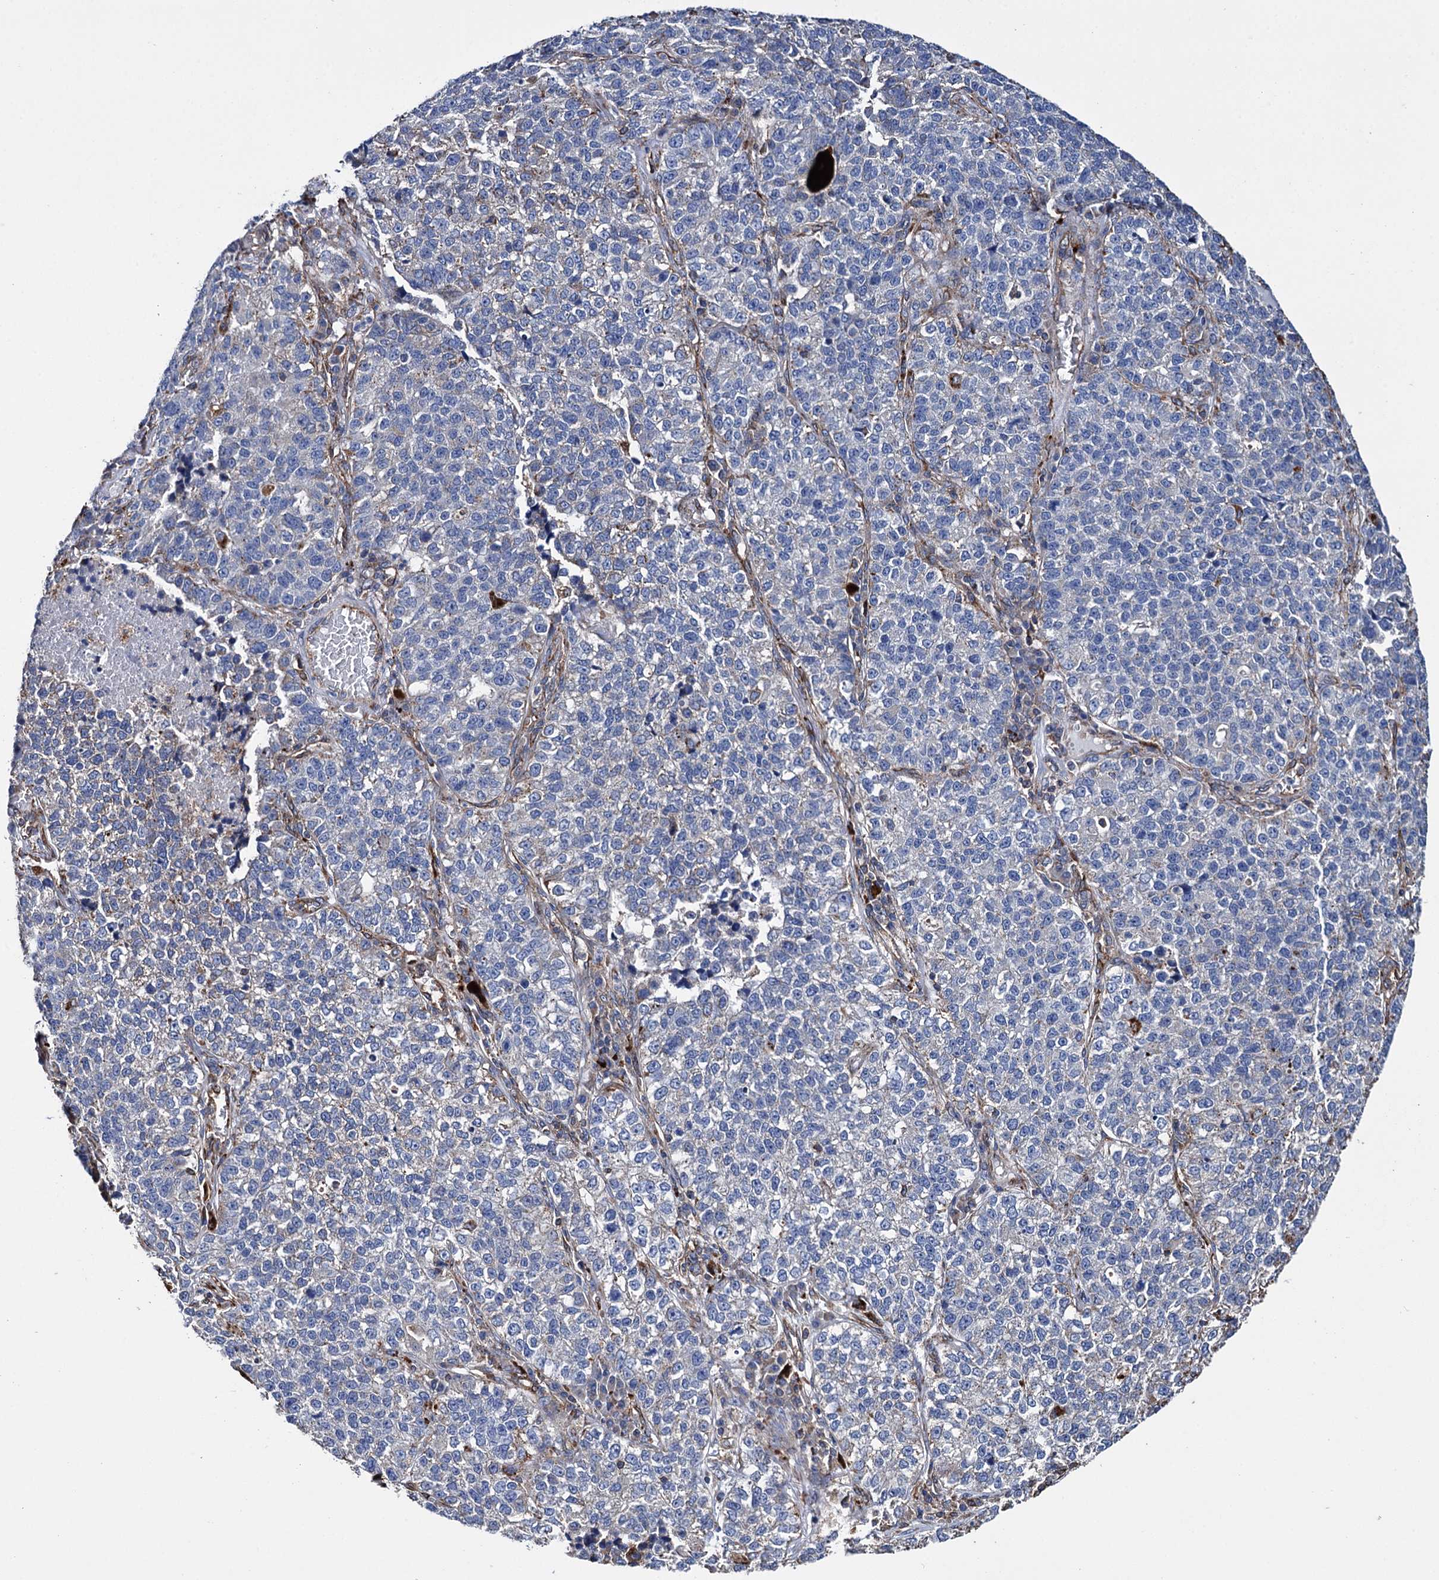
{"staining": {"intensity": "weak", "quantity": "25%-75%", "location": "cytoplasmic/membranous"}, "tissue": "lung cancer", "cell_type": "Tumor cells", "image_type": "cancer", "snomed": [{"axis": "morphology", "description": "Adenocarcinoma, NOS"}, {"axis": "topography", "description": "Lung"}], "caption": "Approximately 25%-75% of tumor cells in lung cancer exhibit weak cytoplasmic/membranous protein expression as visualized by brown immunohistochemical staining.", "gene": "SCPEP1", "patient": {"sex": "male", "age": 49}}